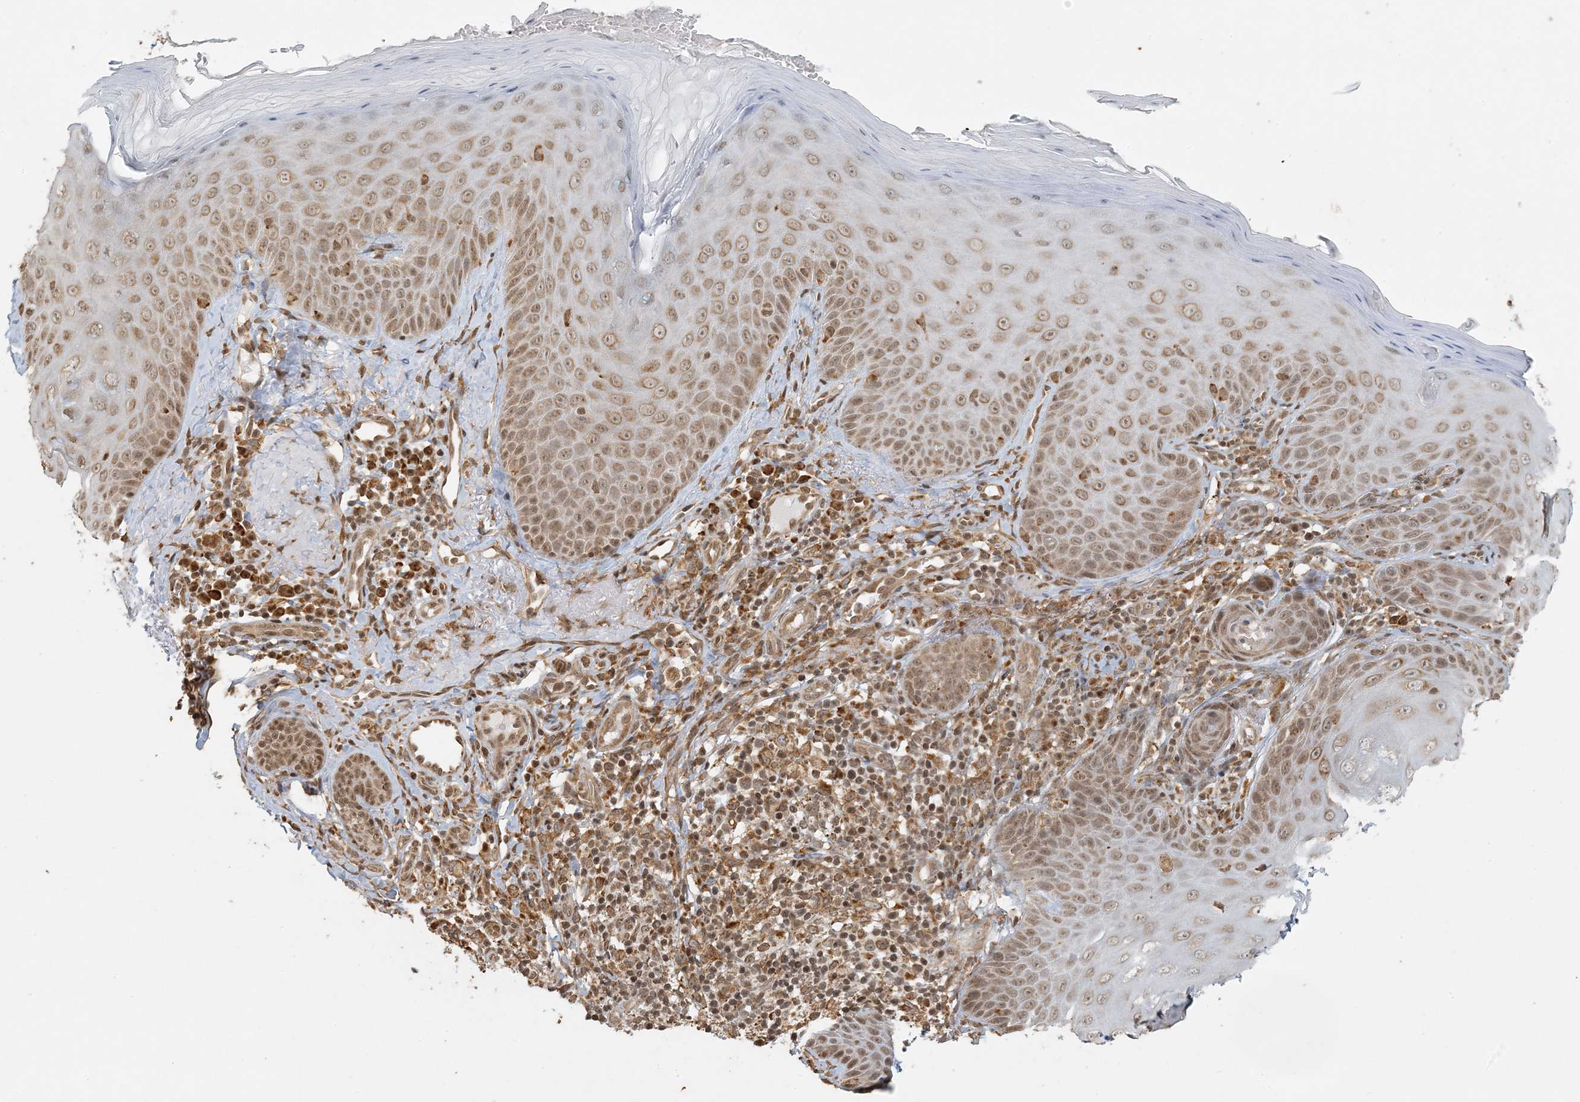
{"staining": {"intensity": "strong", "quantity": ">75%", "location": "cytoplasmic/membranous,nuclear"}, "tissue": "skin", "cell_type": "Fibroblasts", "image_type": "normal", "snomed": [{"axis": "morphology", "description": "Normal tissue, NOS"}, {"axis": "topography", "description": "Skin"}], "caption": "IHC staining of unremarkable skin, which displays high levels of strong cytoplasmic/membranous,nuclear expression in about >75% of fibroblasts indicating strong cytoplasmic/membranous,nuclear protein positivity. The staining was performed using DAB (3,3'-diaminobenzidine) (brown) for protein detection and nuclei were counterstained in hematoxylin (blue).", "gene": "AK9", "patient": {"sex": "male", "age": 57}}